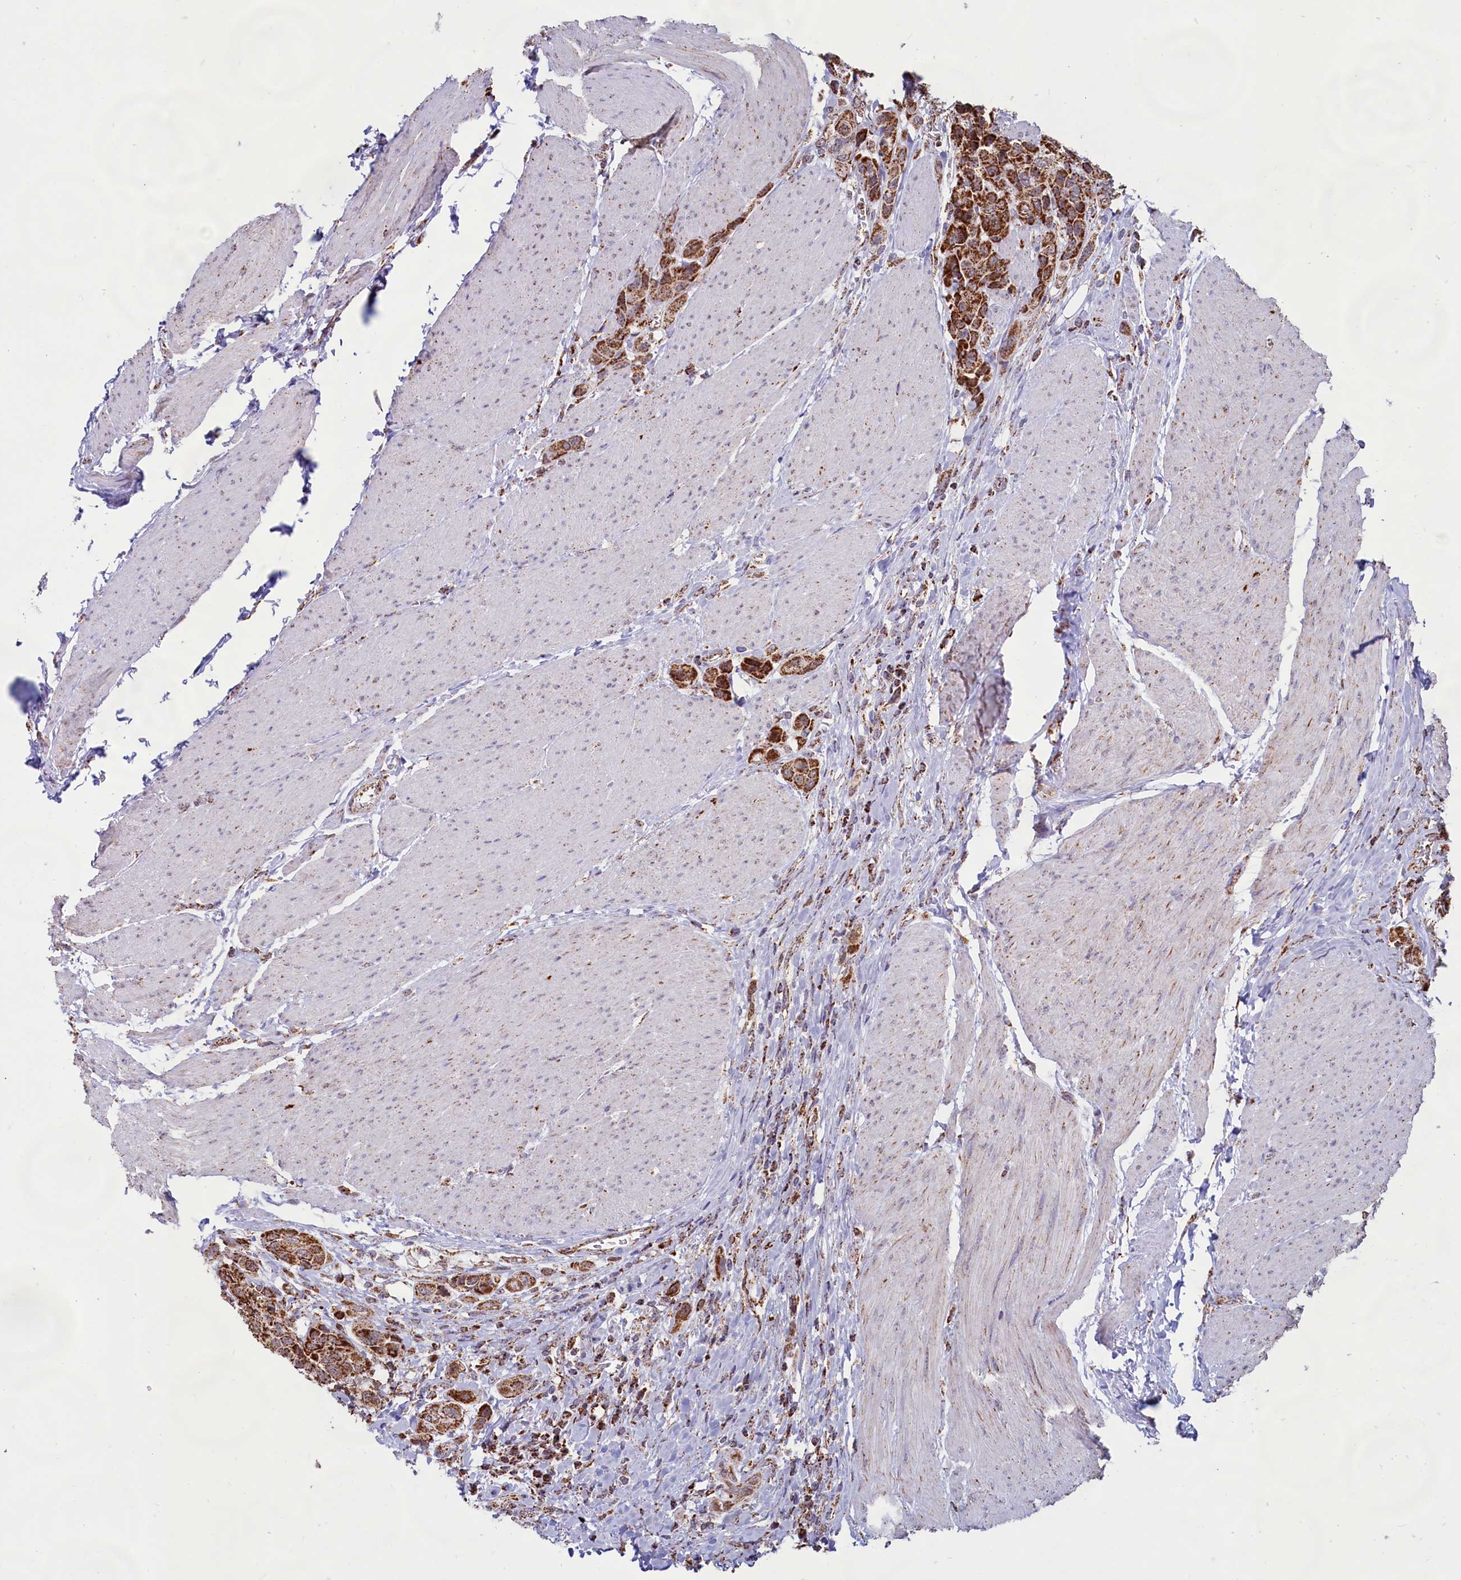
{"staining": {"intensity": "strong", "quantity": ">75%", "location": "cytoplasmic/membranous"}, "tissue": "urothelial cancer", "cell_type": "Tumor cells", "image_type": "cancer", "snomed": [{"axis": "morphology", "description": "Urothelial carcinoma, High grade"}, {"axis": "topography", "description": "Urinary bladder"}], "caption": "Brown immunohistochemical staining in urothelial carcinoma (high-grade) exhibits strong cytoplasmic/membranous expression in about >75% of tumor cells. The protein is stained brown, and the nuclei are stained in blue (DAB IHC with brightfield microscopy, high magnification).", "gene": "C1D", "patient": {"sex": "male", "age": 50}}